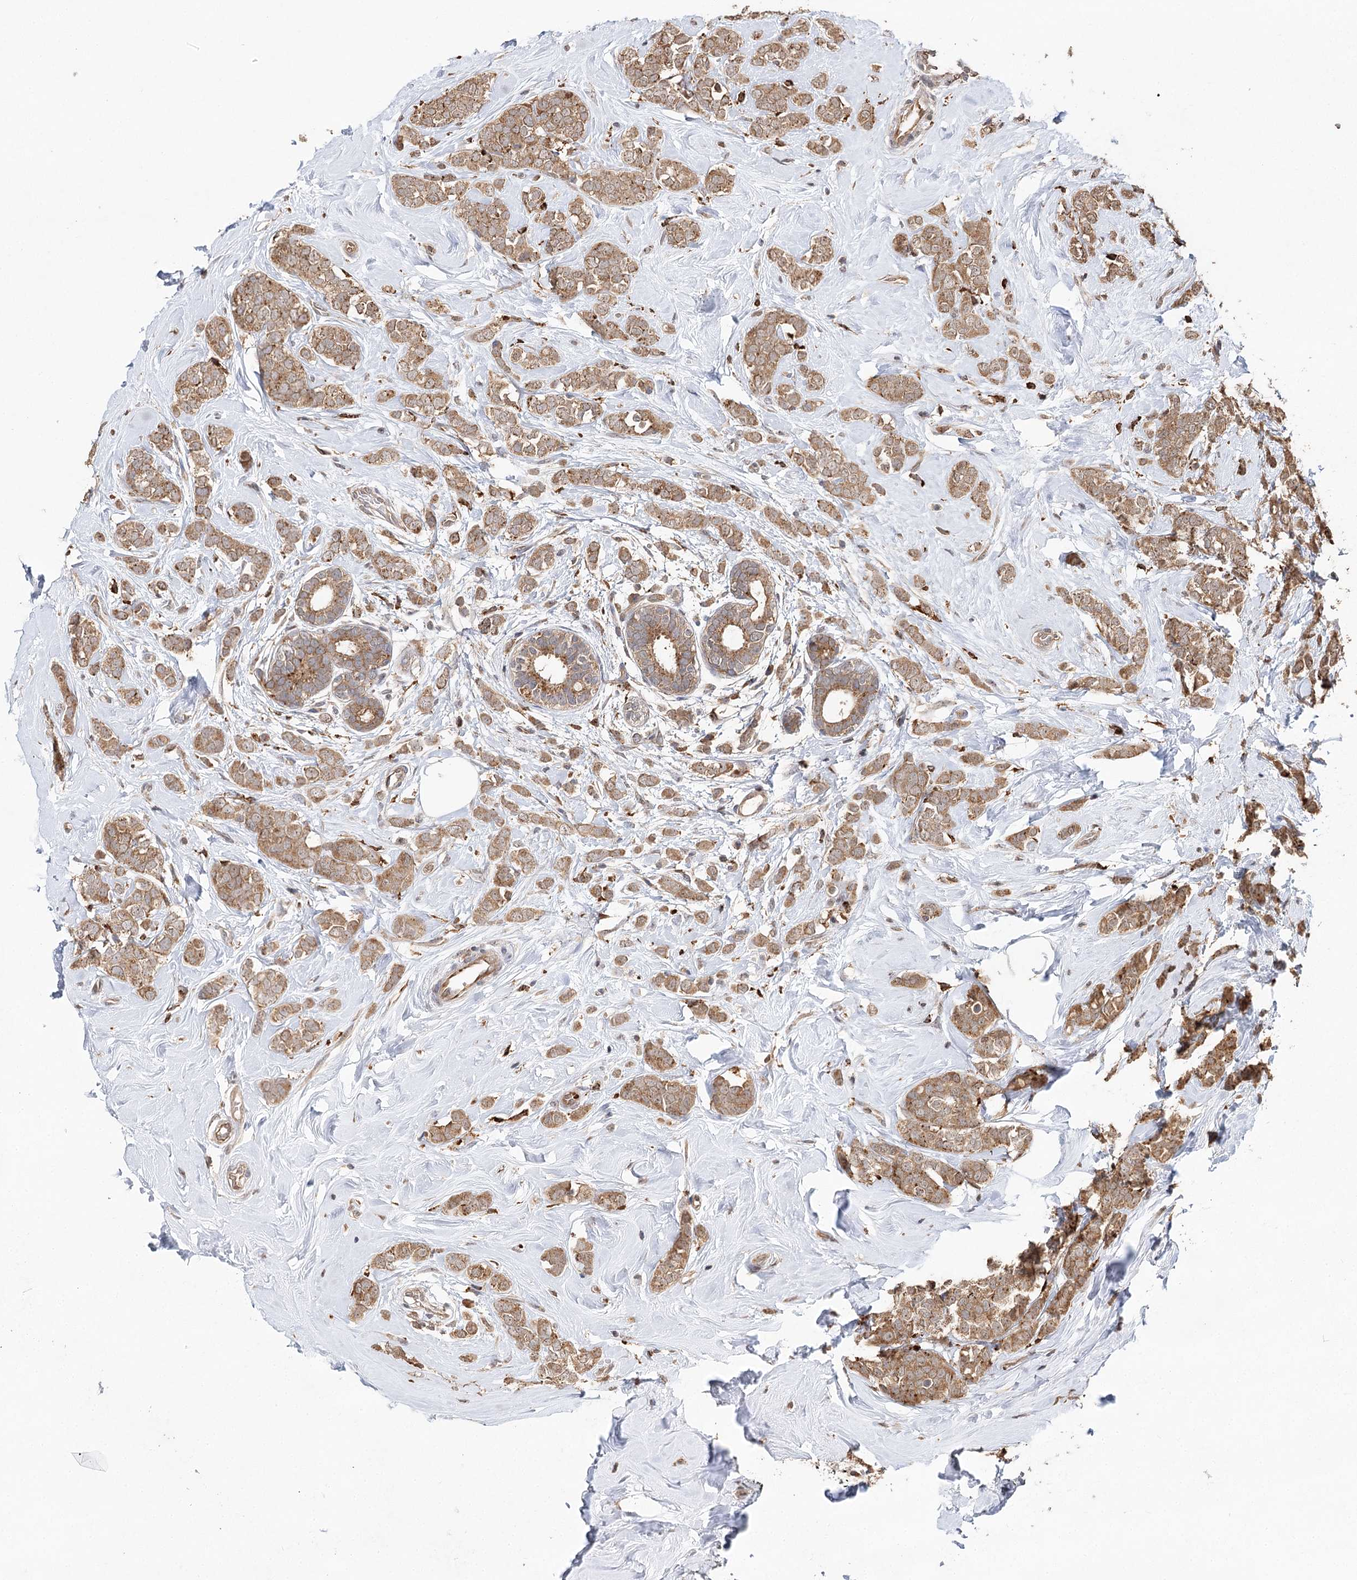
{"staining": {"intensity": "moderate", "quantity": ">75%", "location": "cytoplasmic/membranous"}, "tissue": "breast cancer", "cell_type": "Tumor cells", "image_type": "cancer", "snomed": [{"axis": "morphology", "description": "Lobular carcinoma"}, {"axis": "topography", "description": "Breast"}], "caption": "Human lobular carcinoma (breast) stained with a protein marker demonstrates moderate staining in tumor cells.", "gene": "DMXL1", "patient": {"sex": "female", "age": 47}}